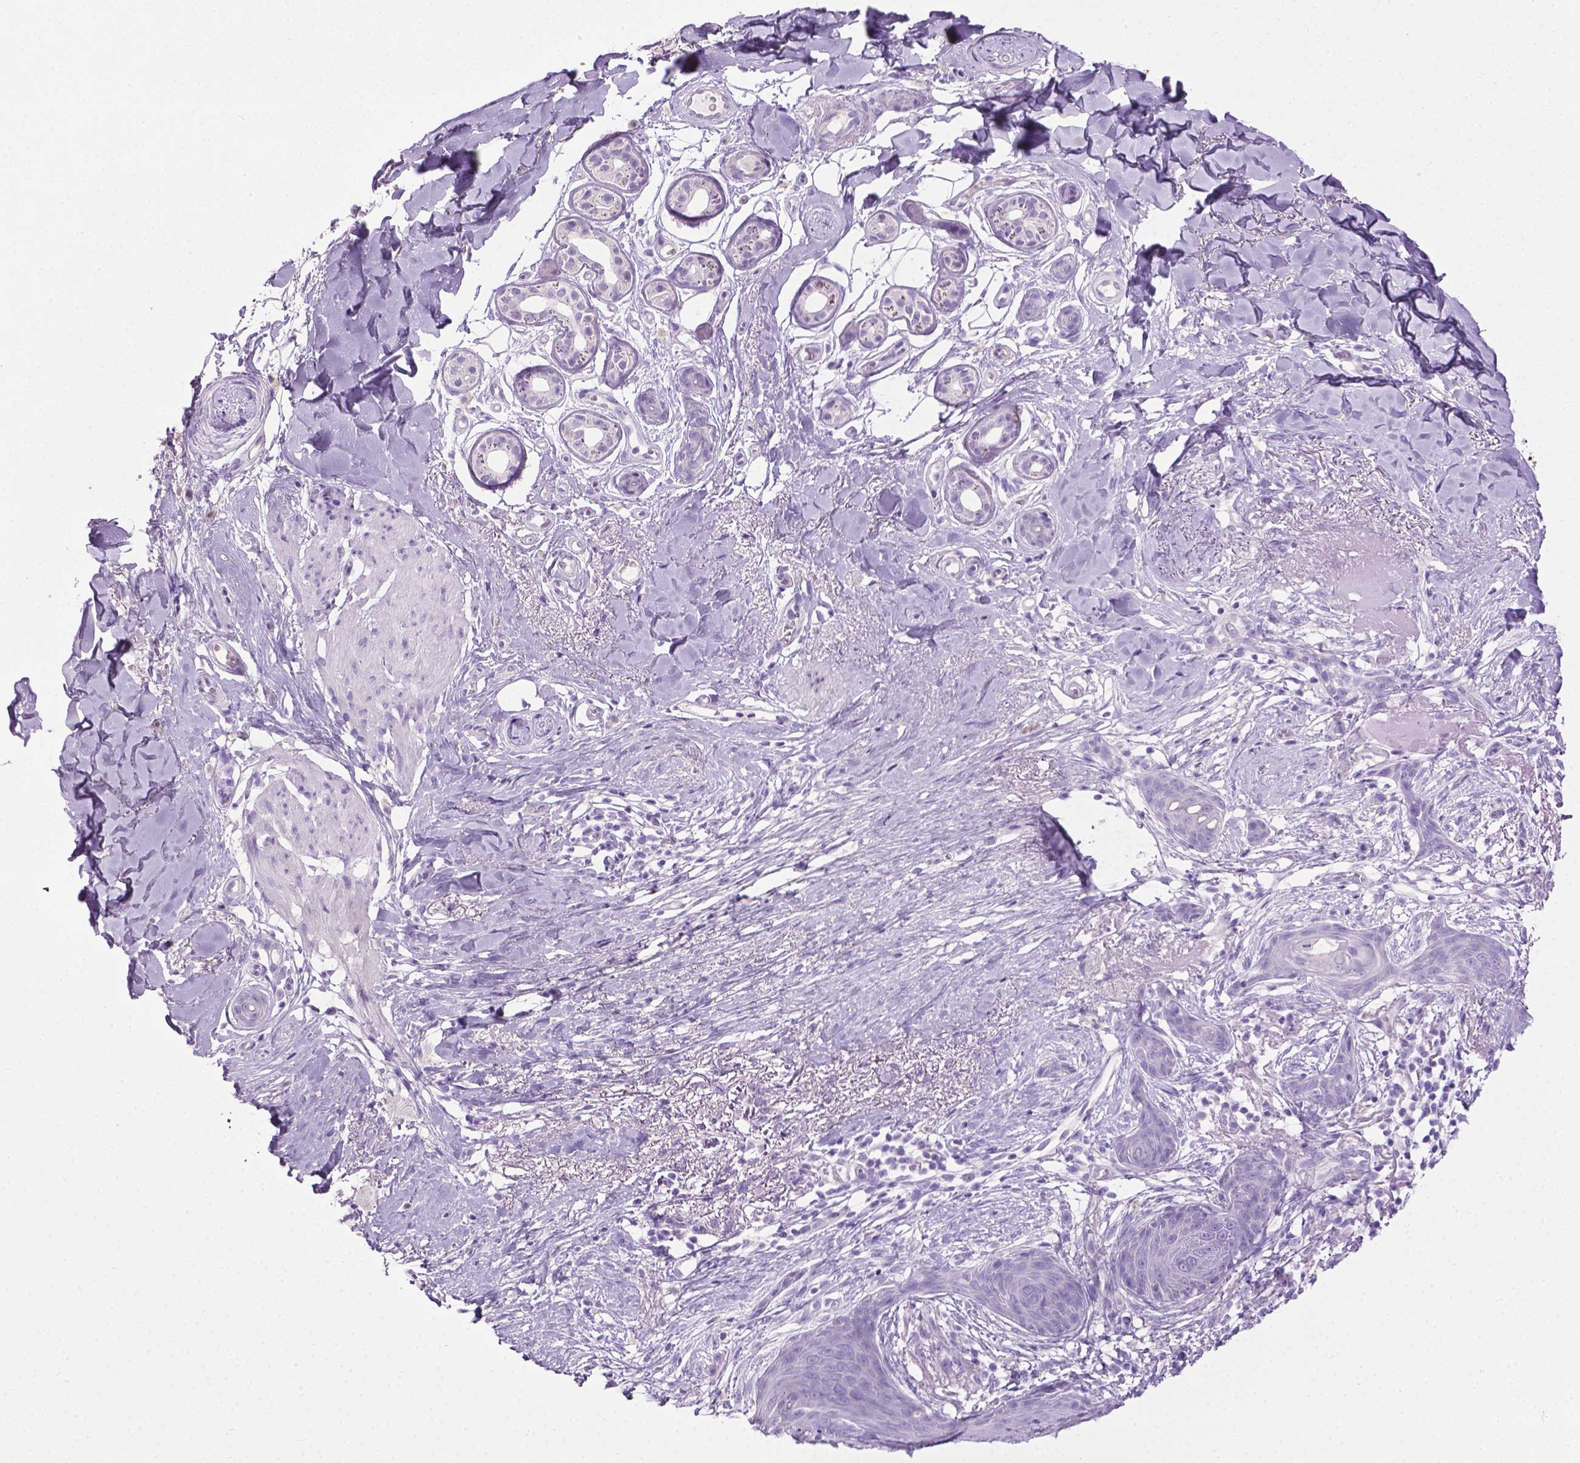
{"staining": {"intensity": "negative", "quantity": "none", "location": "none"}, "tissue": "skin cancer", "cell_type": "Tumor cells", "image_type": "cancer", "snomed": [{"axis": "morphology", "description": "Normal tissue, NOS"}, {"axis": "morphology", "description": "Basal cell carcinoma"}, {"axis": "topography", "description": "Skin"}], "caption": "A histopathology image of skin basal cell carcinoma stained for a protein displays no brown staining in tumor cells.", "gene": "LELP1", "patient": {"sex": "male", "age": 84}}